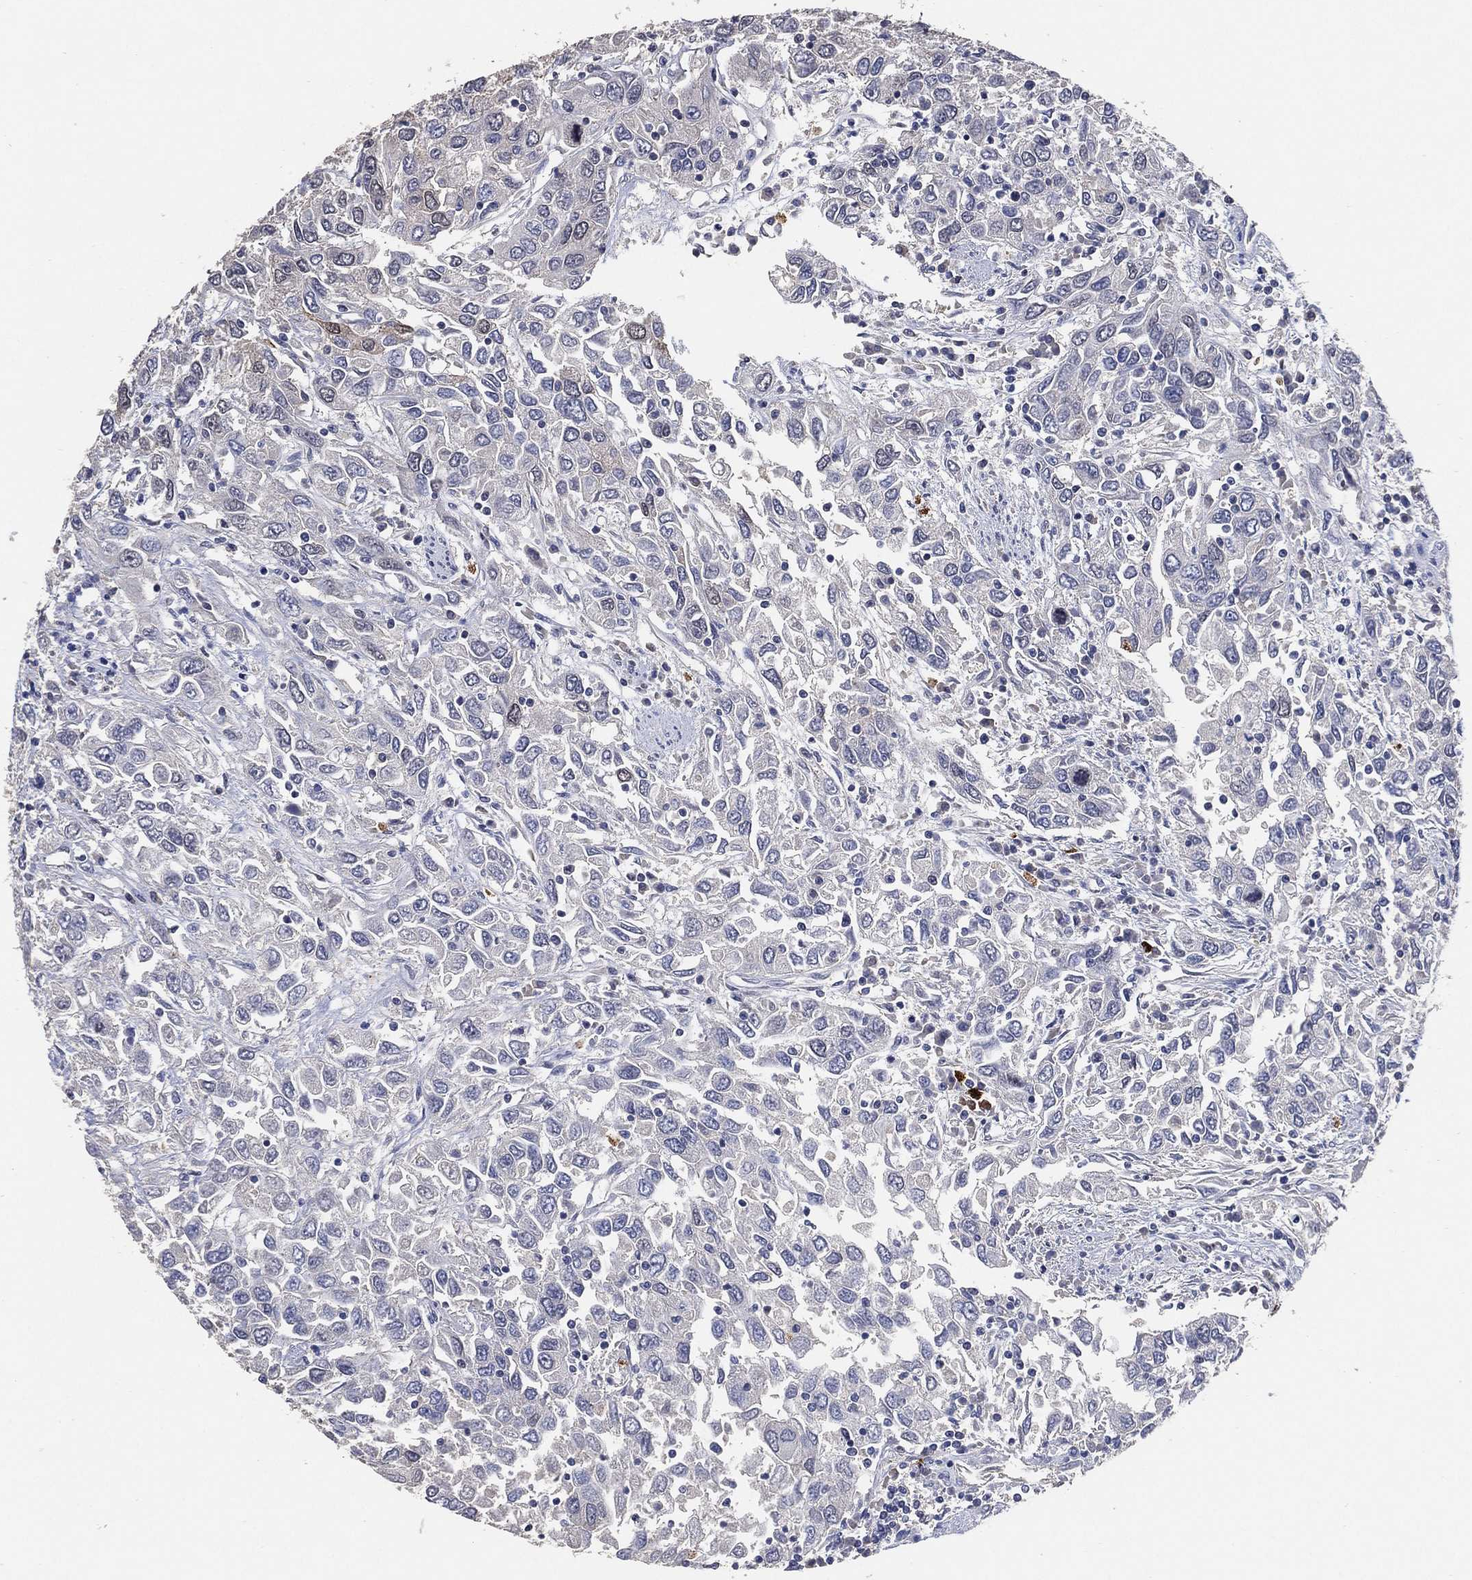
{"staining": {"intensity": "negative", "quantity": "none", "location": "none"}, "tissue": "urothelial cancer", "cell_type": "Tumor cells", "image_type": "cancer", "snomed": [{"axis": "morphology", "description": "Urothelial carcinoma, High grade"}, {"axis": "topography", "description": "Urinary bladder"}], "caption": "Tumor cells show no significant expression in urothelial cancer. (DAB immunohistochemistry (IHC), high magnification).", "gene": "KLK5", "patient": {"sex": "male", "age": 76}}